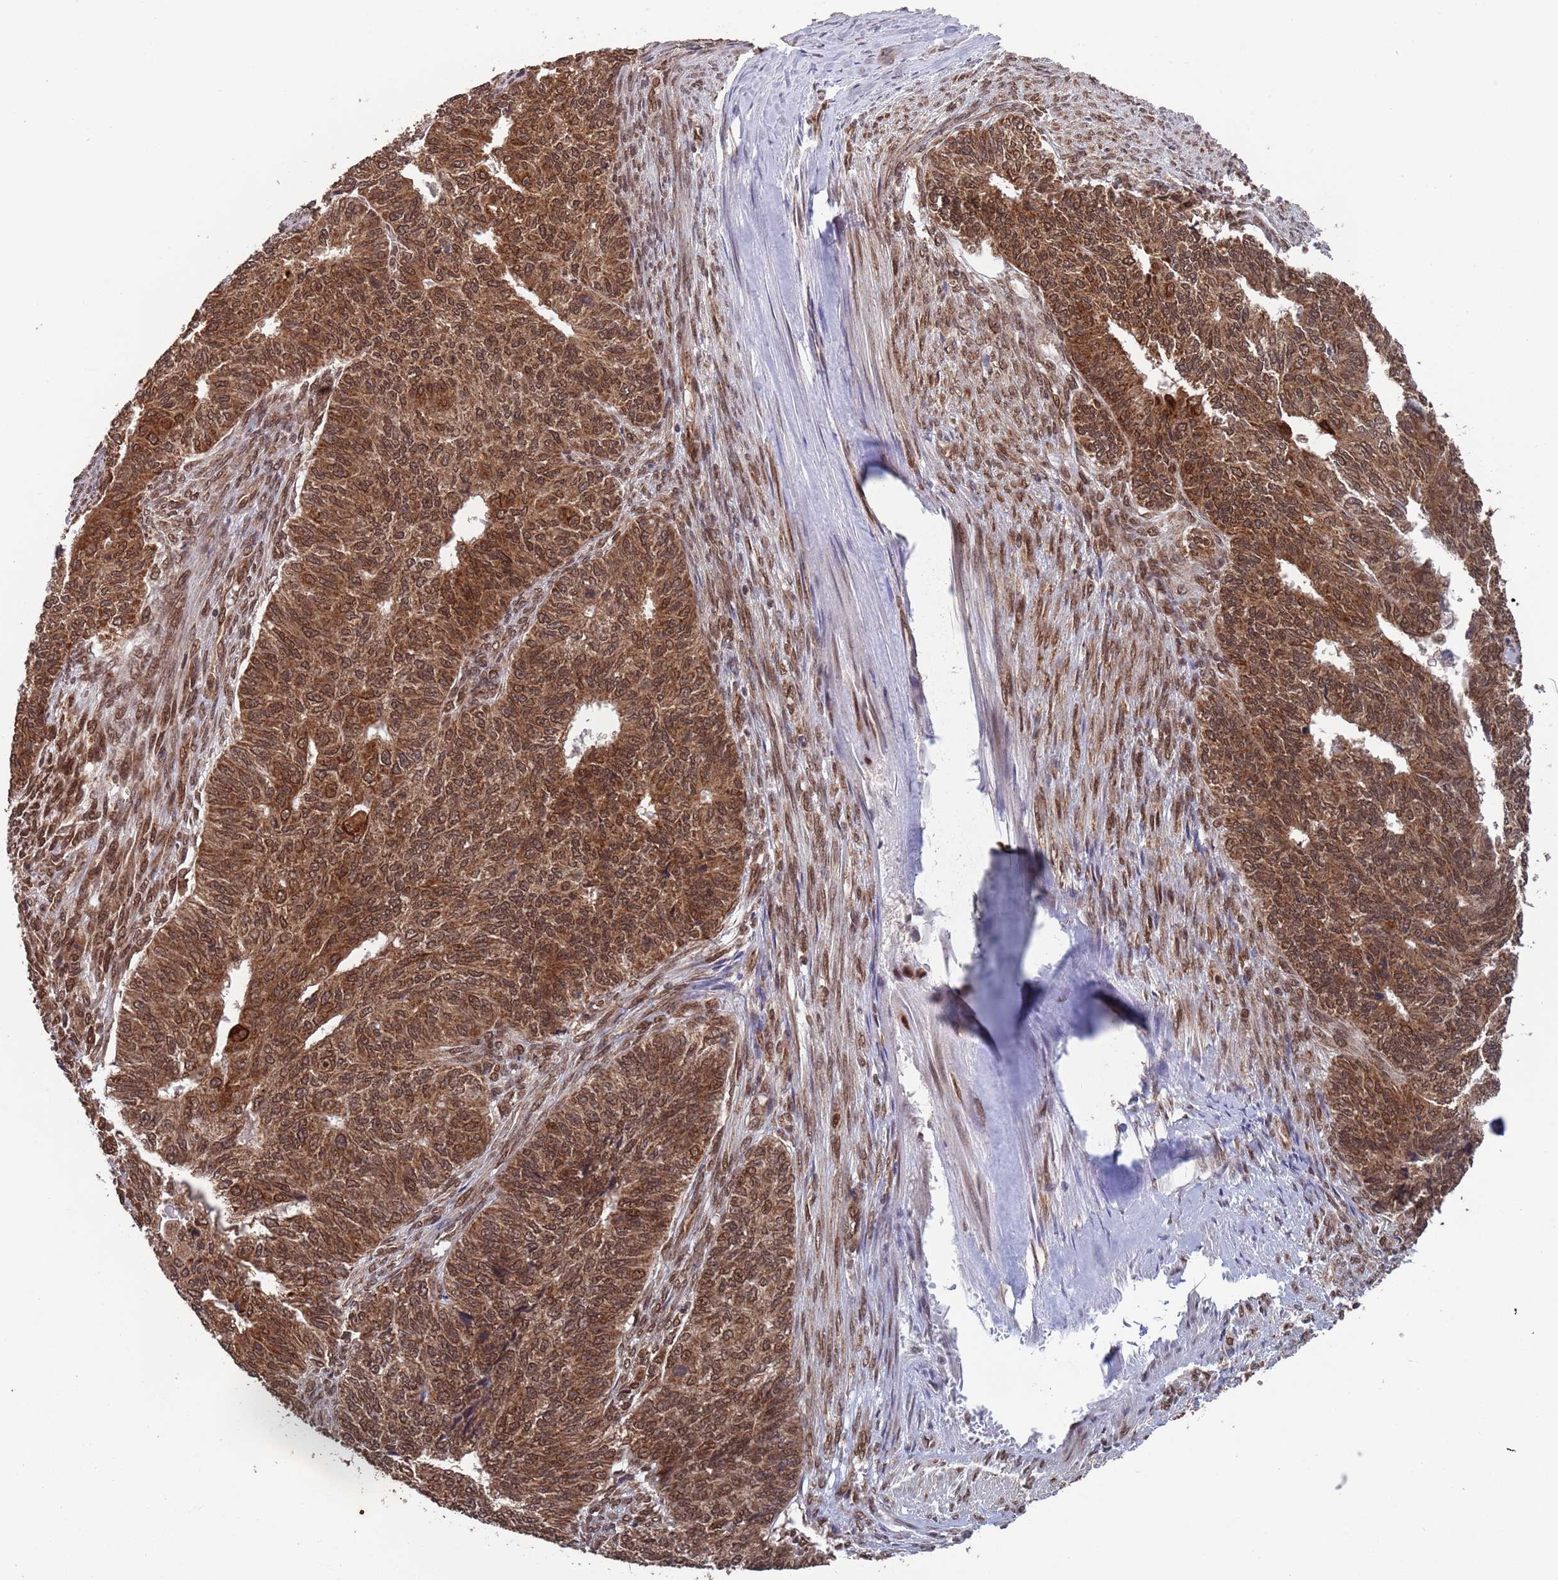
{"staining": {"intensity": "moderate", "quantity": ">75%", "location": "cytoplasmic/membranous,nuclear"}, "tissue": "endometrial cancer", "cell_type": "Tumor cells", "image_type": "cancer", "snomed": [{"axis": "morphology", "description": "Adenocarcinoma, NOS"}, {"axis": "topography", "description": "Endometrium"}], "caption": "Immunohistochemical staining of human endometrial cancer (adenocarcinoma) displays moderate cytoplasmic/membranous and nuclear protein positivity in about >75% of tumor cells. (Brightfield microscopy of DAB IHC at high magnification).", "gene": "FUBP3", "patient": {"sex": "female", "age": 32}}